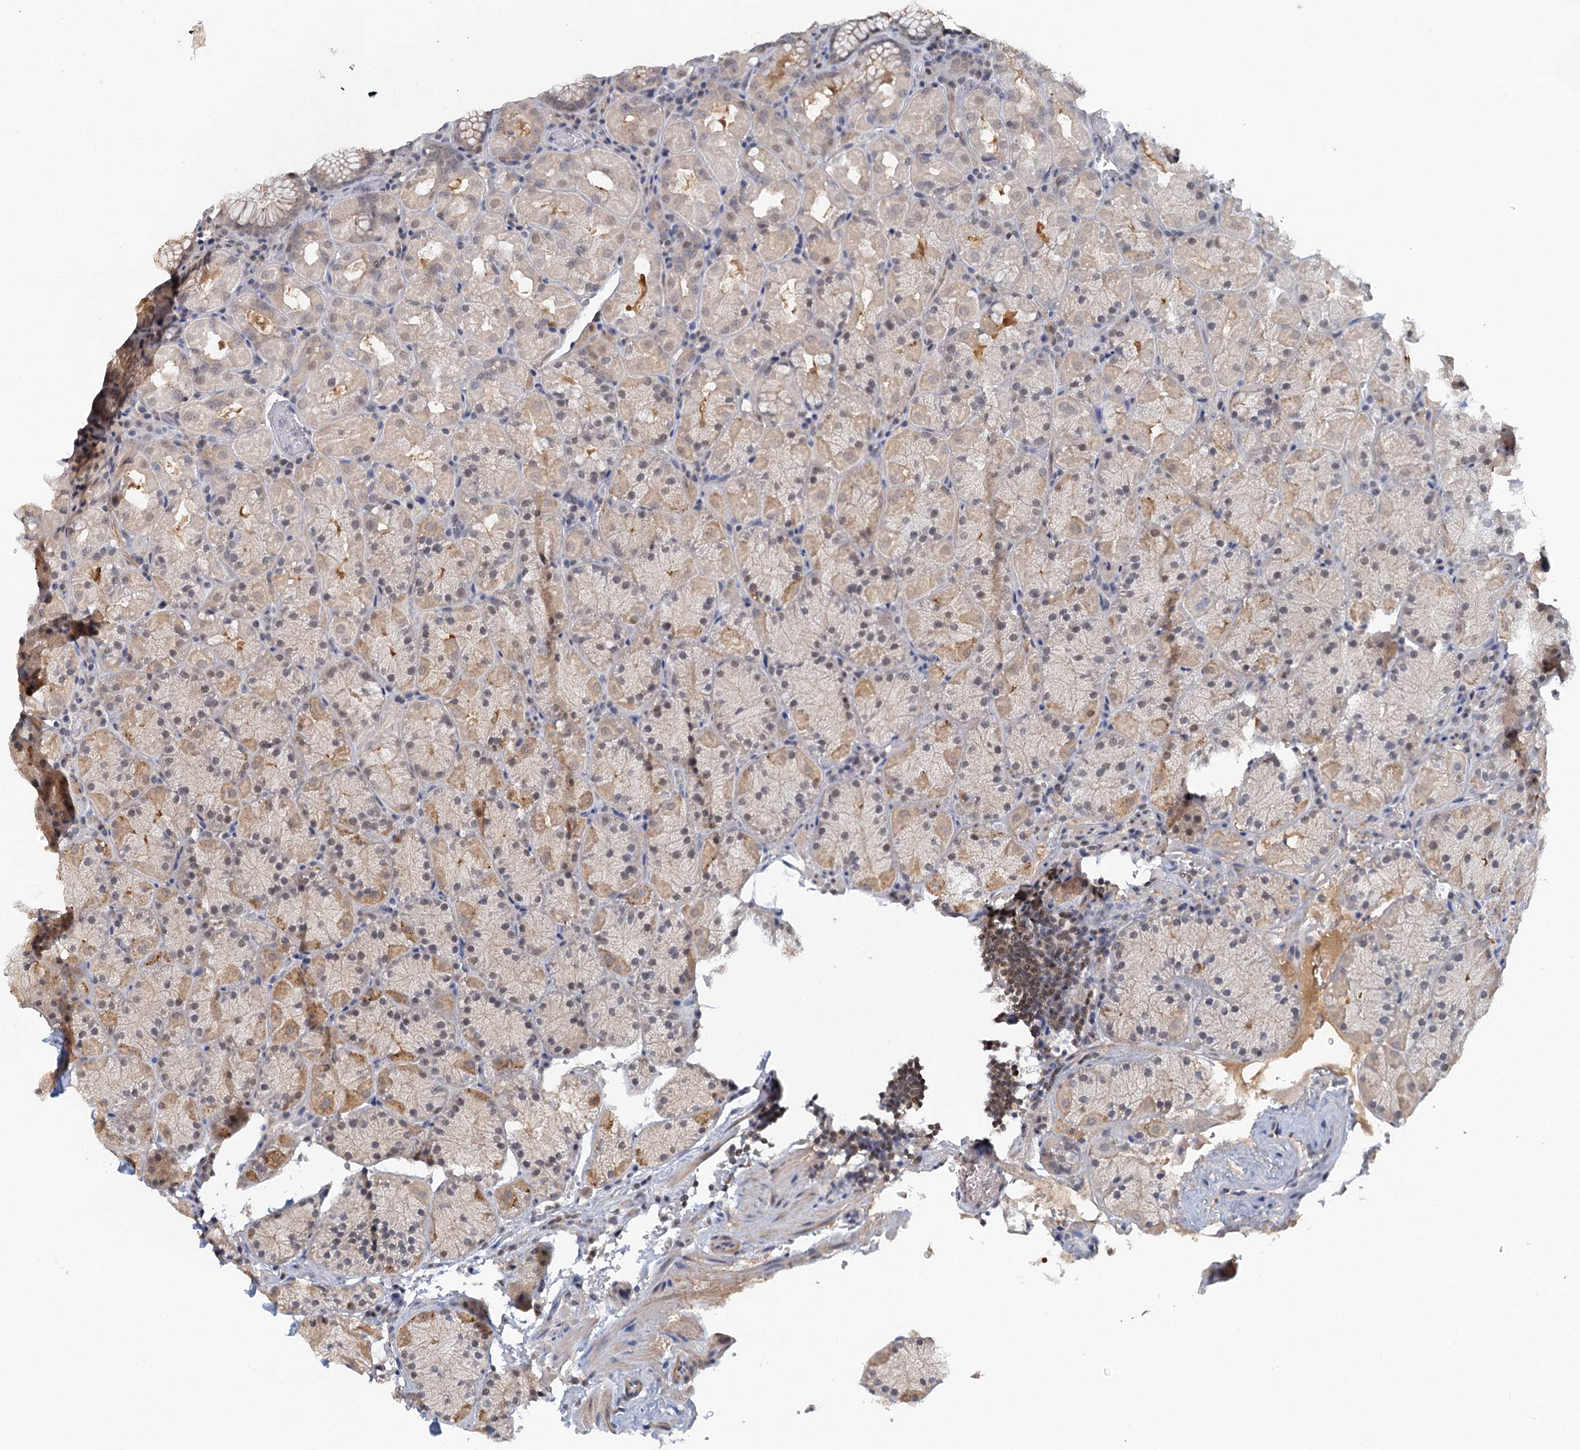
{"staining": {"intensity": "moderate", "quantity": ">75%", "location": "cytoplasmic/membranous,nuclear"}, "tissue": "stomach", "cell_type": "Glandular cells", "image_type": "normal", "snomed": [{"axis": "morphology", "description": "Normal tissue, NOS"}, {"axis": "topography", "description": "Stomach, upper"}, {"axis": "topography", "description": "Stomach, lower"}], "caption": "Immunohistochemistry (IHC) histopathology image of normal stomach: human stomach stained using immunohistochemistry (IHC) shows medium levels of moderate protein expression localized specifically in the cytoplasmic/membranous,nuclear of glandular cells, appearing as a cytoplasmic/membranous,nuclear brown color.", "gene": "GPATCH11", "patient": {"sex": "male", "age": 80}}